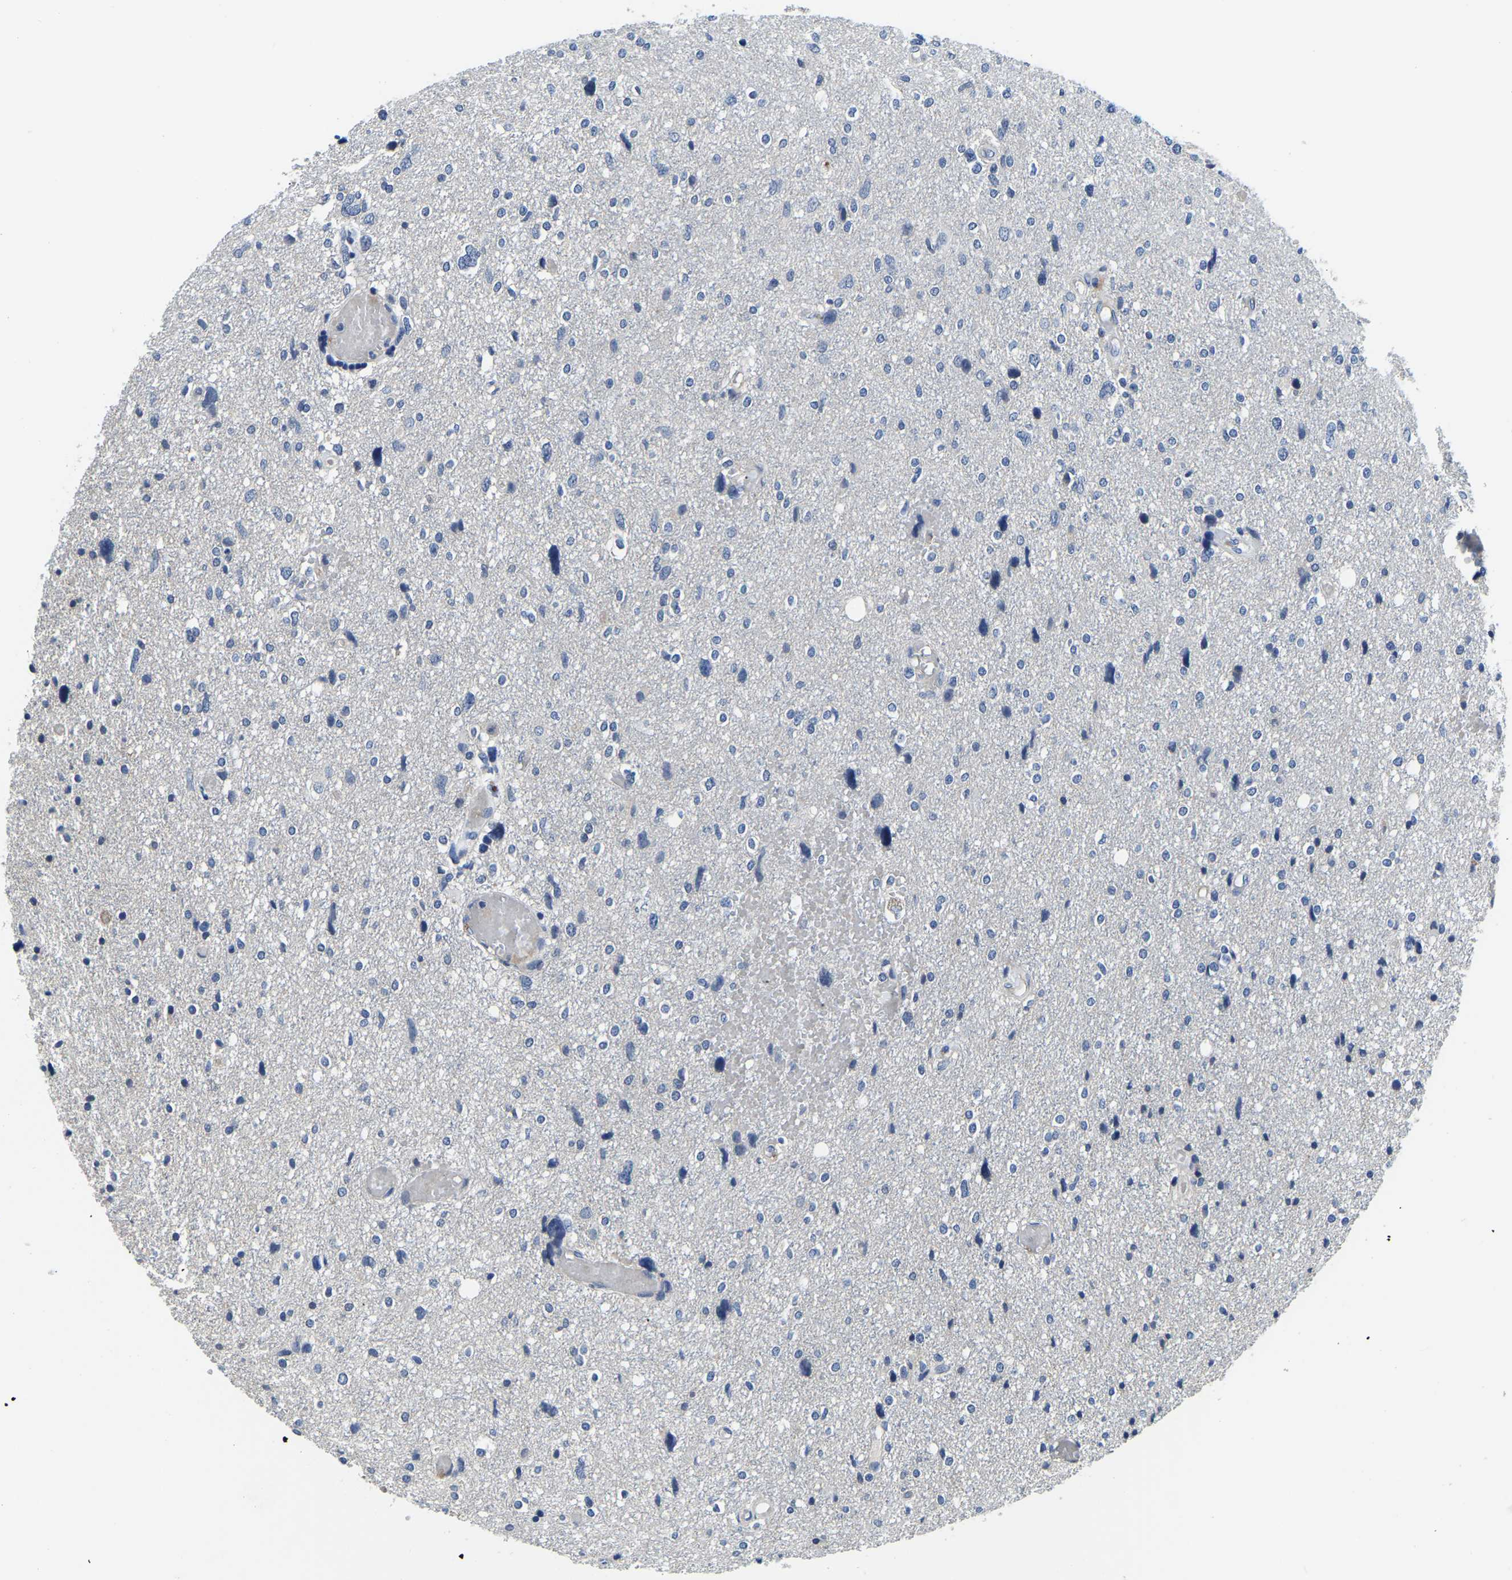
{"staining": {"intensity": "negative", "quantity": "none", "location": "none"}, "tissue": "glioma", "cell_type": "Tumor cells", "image_type": "cancer", "snomed": [{"axis": "morphology", "description": "Glioma, malignant, High grade"}, {"axis": "topography", "description": "Brain"}], "caption": "The photomicrograph demonstrates no significant positivity in tumor cells of malignant glioma (high-grade). (DAB IHC with hematoxylin counter stain).", "gene": "ITGA2", "patient": {"sex": "female", "age": 59}}